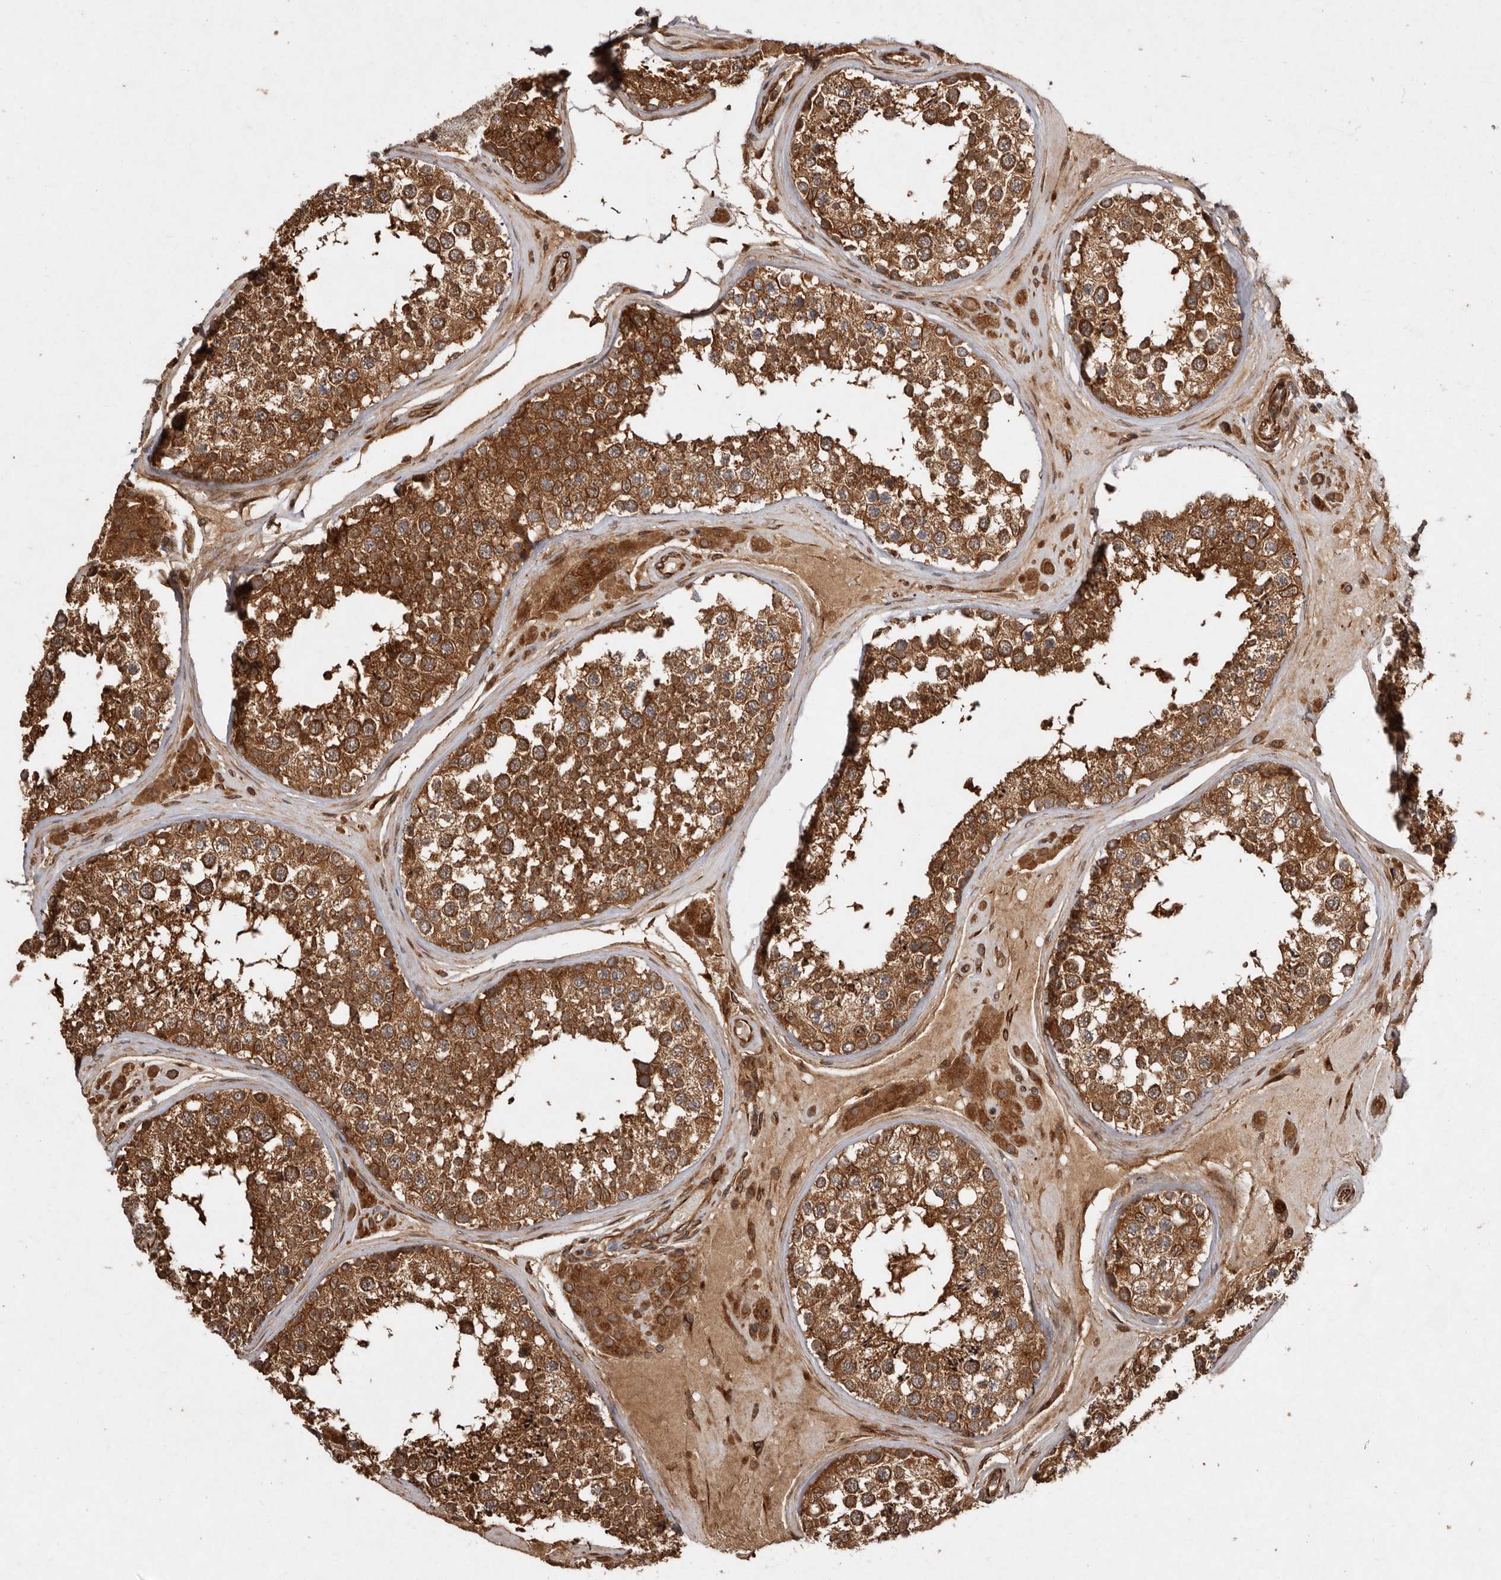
{"staining": {"intensity": "strong", "quantity": ">75%", "location": "cytoplasmic/membranous"}, "tissue": "testis", "cell_type": "Cells in seminiferous ducts", "image_type": "normal", "snomed": [{"axis": "morphology", "description": "Normal tissue, NOS"}, {"axis": "topography", "description": "Testis"}], "caption": "Testis stained with DAB IHC demonstrates high levels of strong cytoplasmic/membranous positivity in approximately >75% of cells in seminiferous ducts.", "gene": "STK36", "patient": {"sex": "male", "age": 46}}